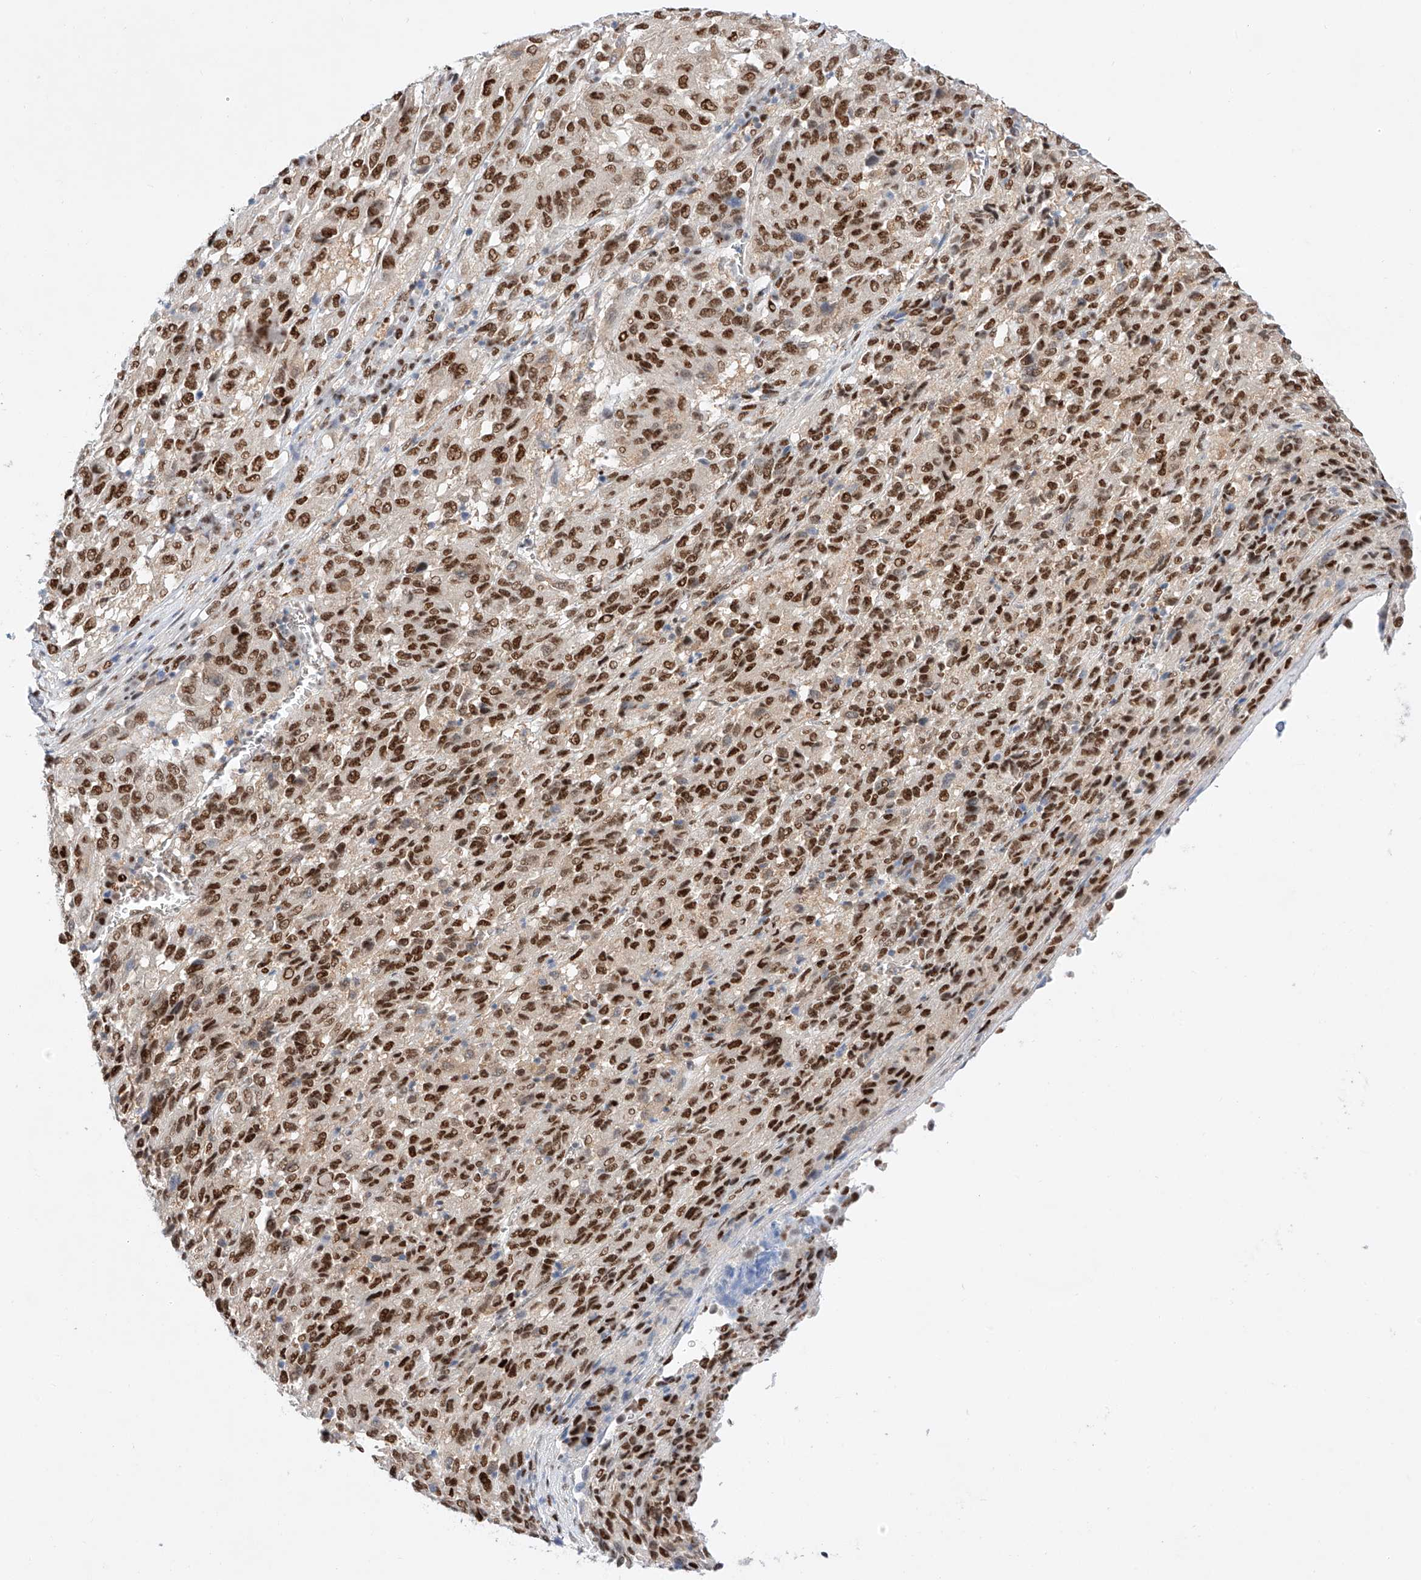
{"staining": {"intensity": "strong", "quantity": ">75%", "location": "nuclear"}, "tissue": "melanoma", "cell_type": "Tumor cells", "image_type": "cancer", "snomed": [{"axis": "morphology", "description": "Malignant melanoma, Metastatic site"}, {"axis": "topography", "description": "Lung"}], "caption": "A brown stain labels strong nuclear positivity of a protein in human melanoma tumor cells.", "gene": "APIP", "patient": {"sex": "male", "age": 64}}